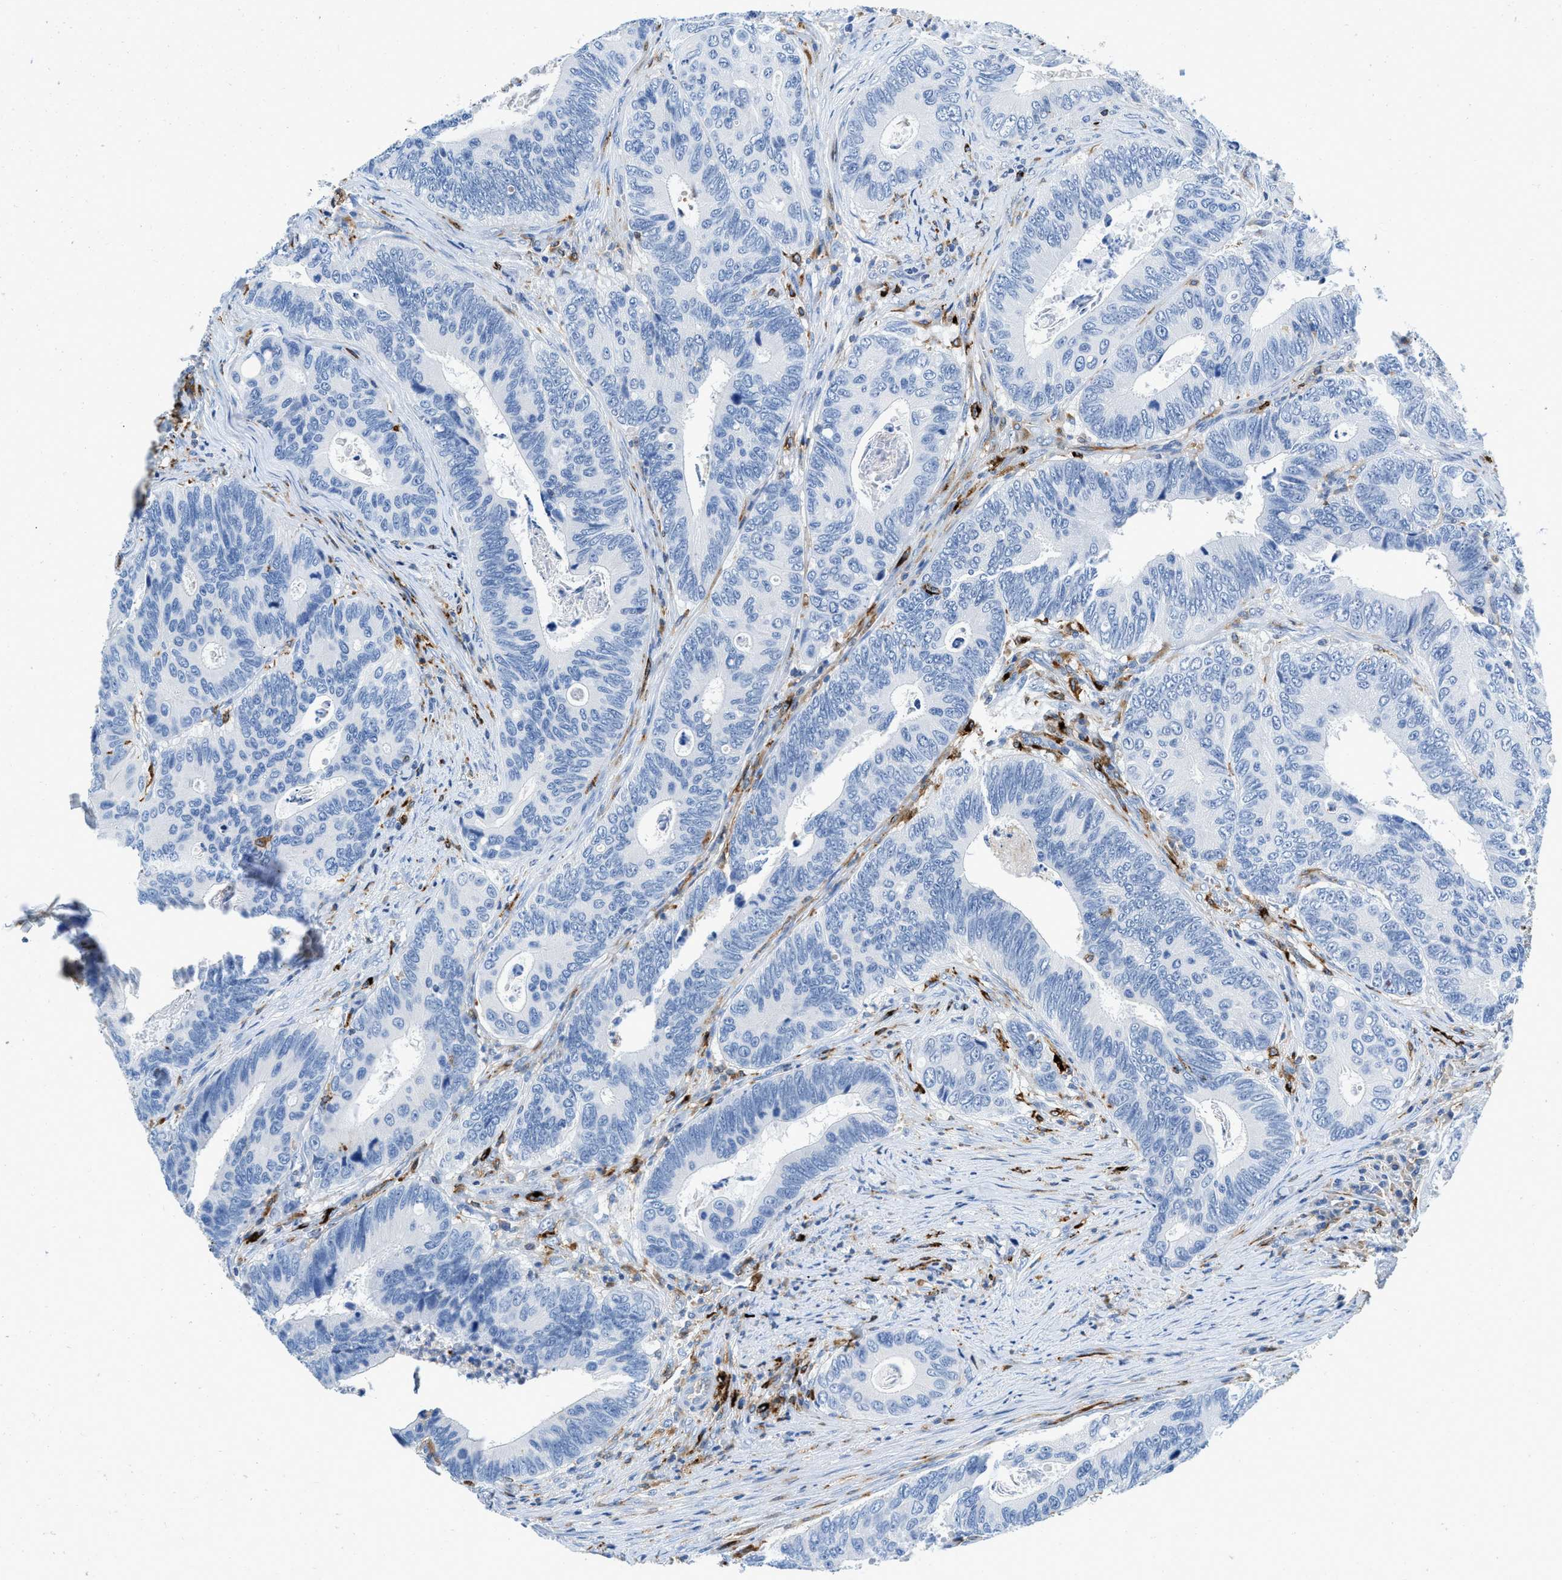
{"staining": {"intensity": "negative", "quantity": "none", "location": "none"}, "tissue": "colorectal cancer", "cell_type": "Tumor cells", "image_type": "cancer", "snomed": [{"axis": "morphology", "description": "Inflammation, NOS"}, {"axis": "morphology", "description": "Adenocarcinoma, NOS"}, {"axis": "topography", "description": "Colon"}], "caption": "Colorectal adenocarcinoma stained for a protein using immunohistochemistry reveals no expression tumor cells.", "gene": "CD226", "patient": {"sex": "male", "age": 72}}